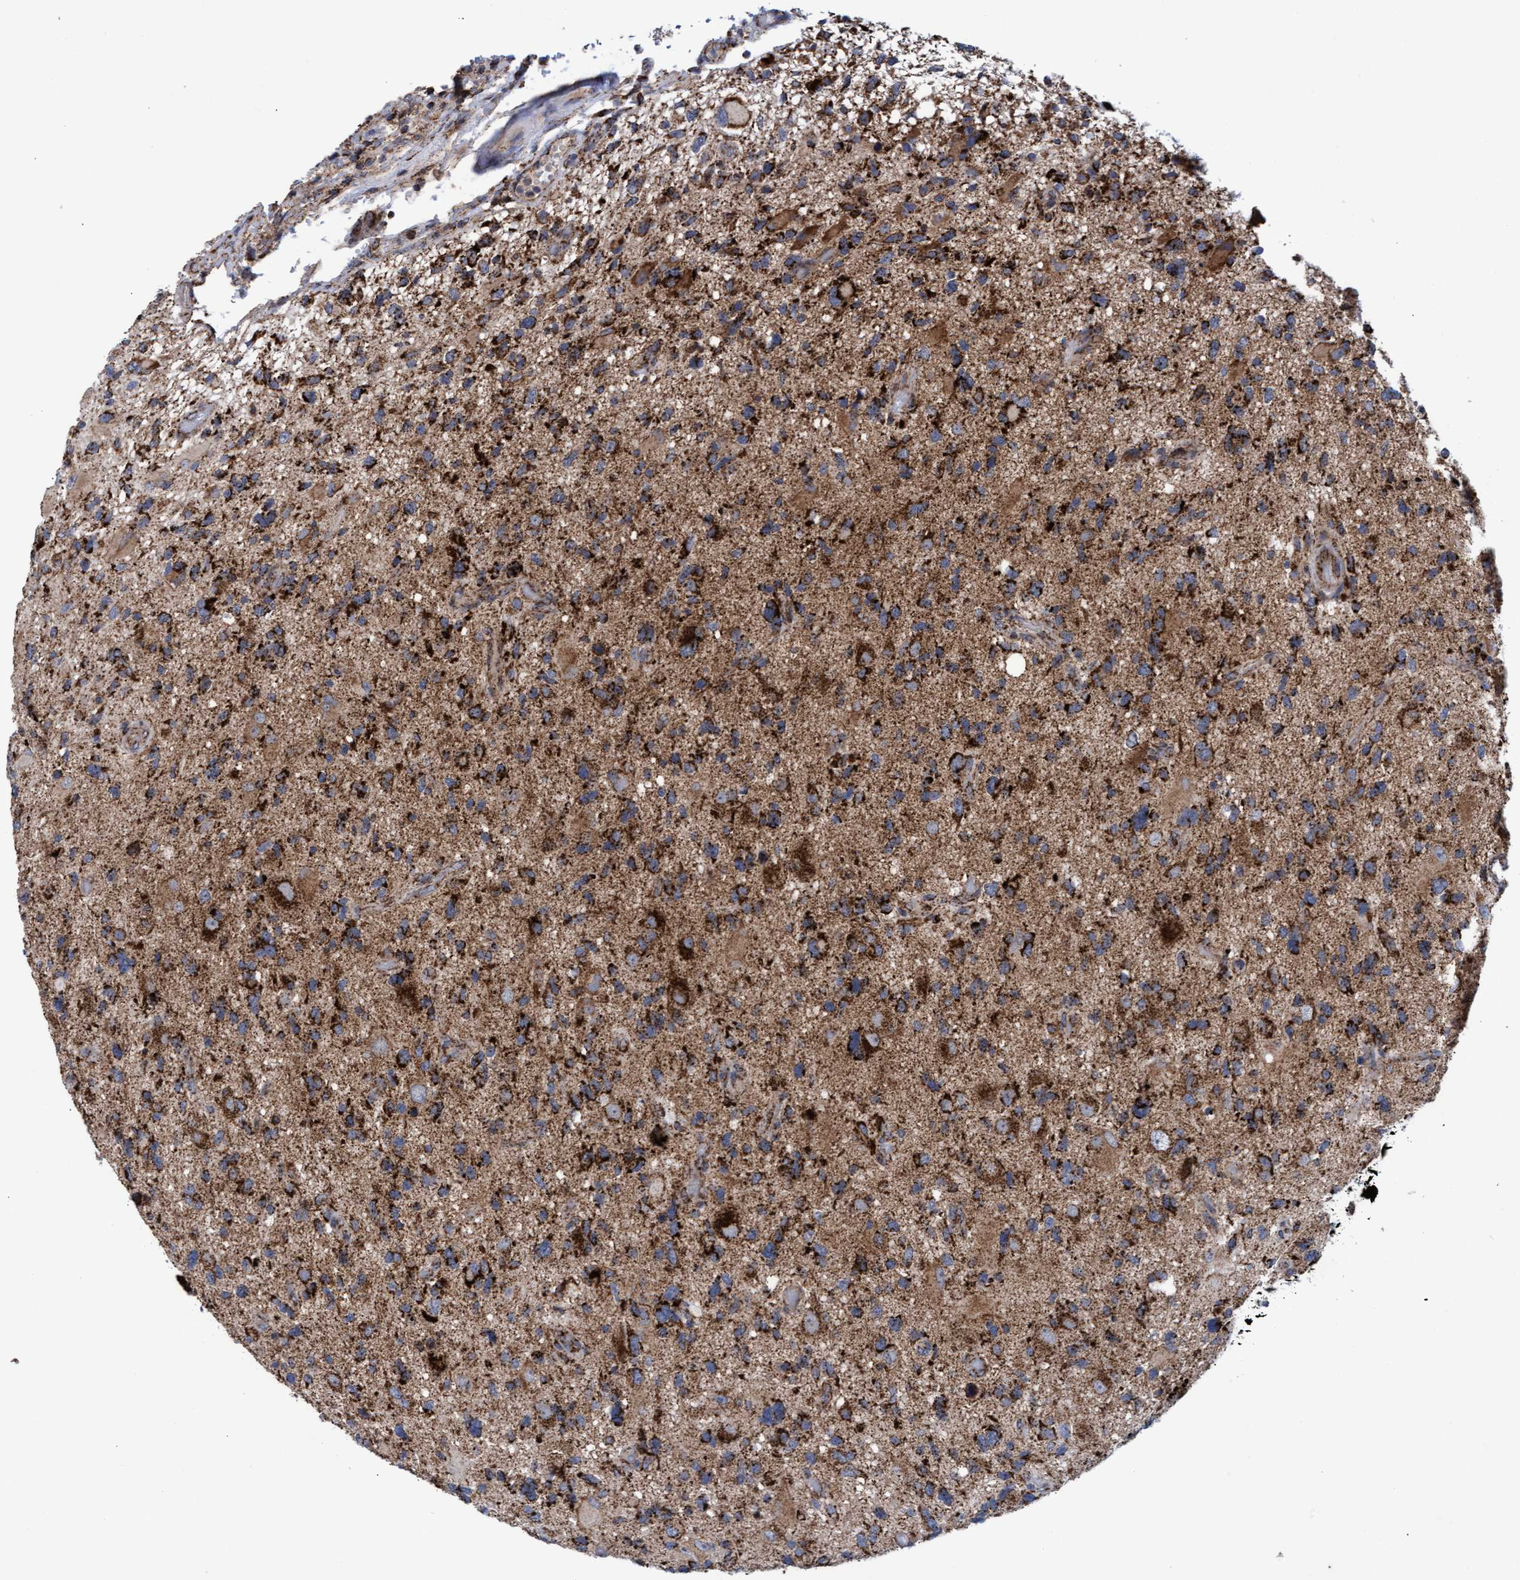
{"staining": {"intensity": "strong", "quantity": ">75%", "location": "cytoplasmic/membranous"}, "tissue": "glioma", "cell_type": "Tumor cells", "image_type": "cancer", "snomed": [{"axis": "morphology", "description": "Glioma, malignant, High grade"}, {"axis": "topography", "description": "Brain"}], "caption": "Glioma stained for a protein (brown) demonstrates strong cytoplasmic/membranous positive staining in about >75% of tumor cells.", "gene": "MRPL38", "patient": {"sex": "male", "age": 33}}